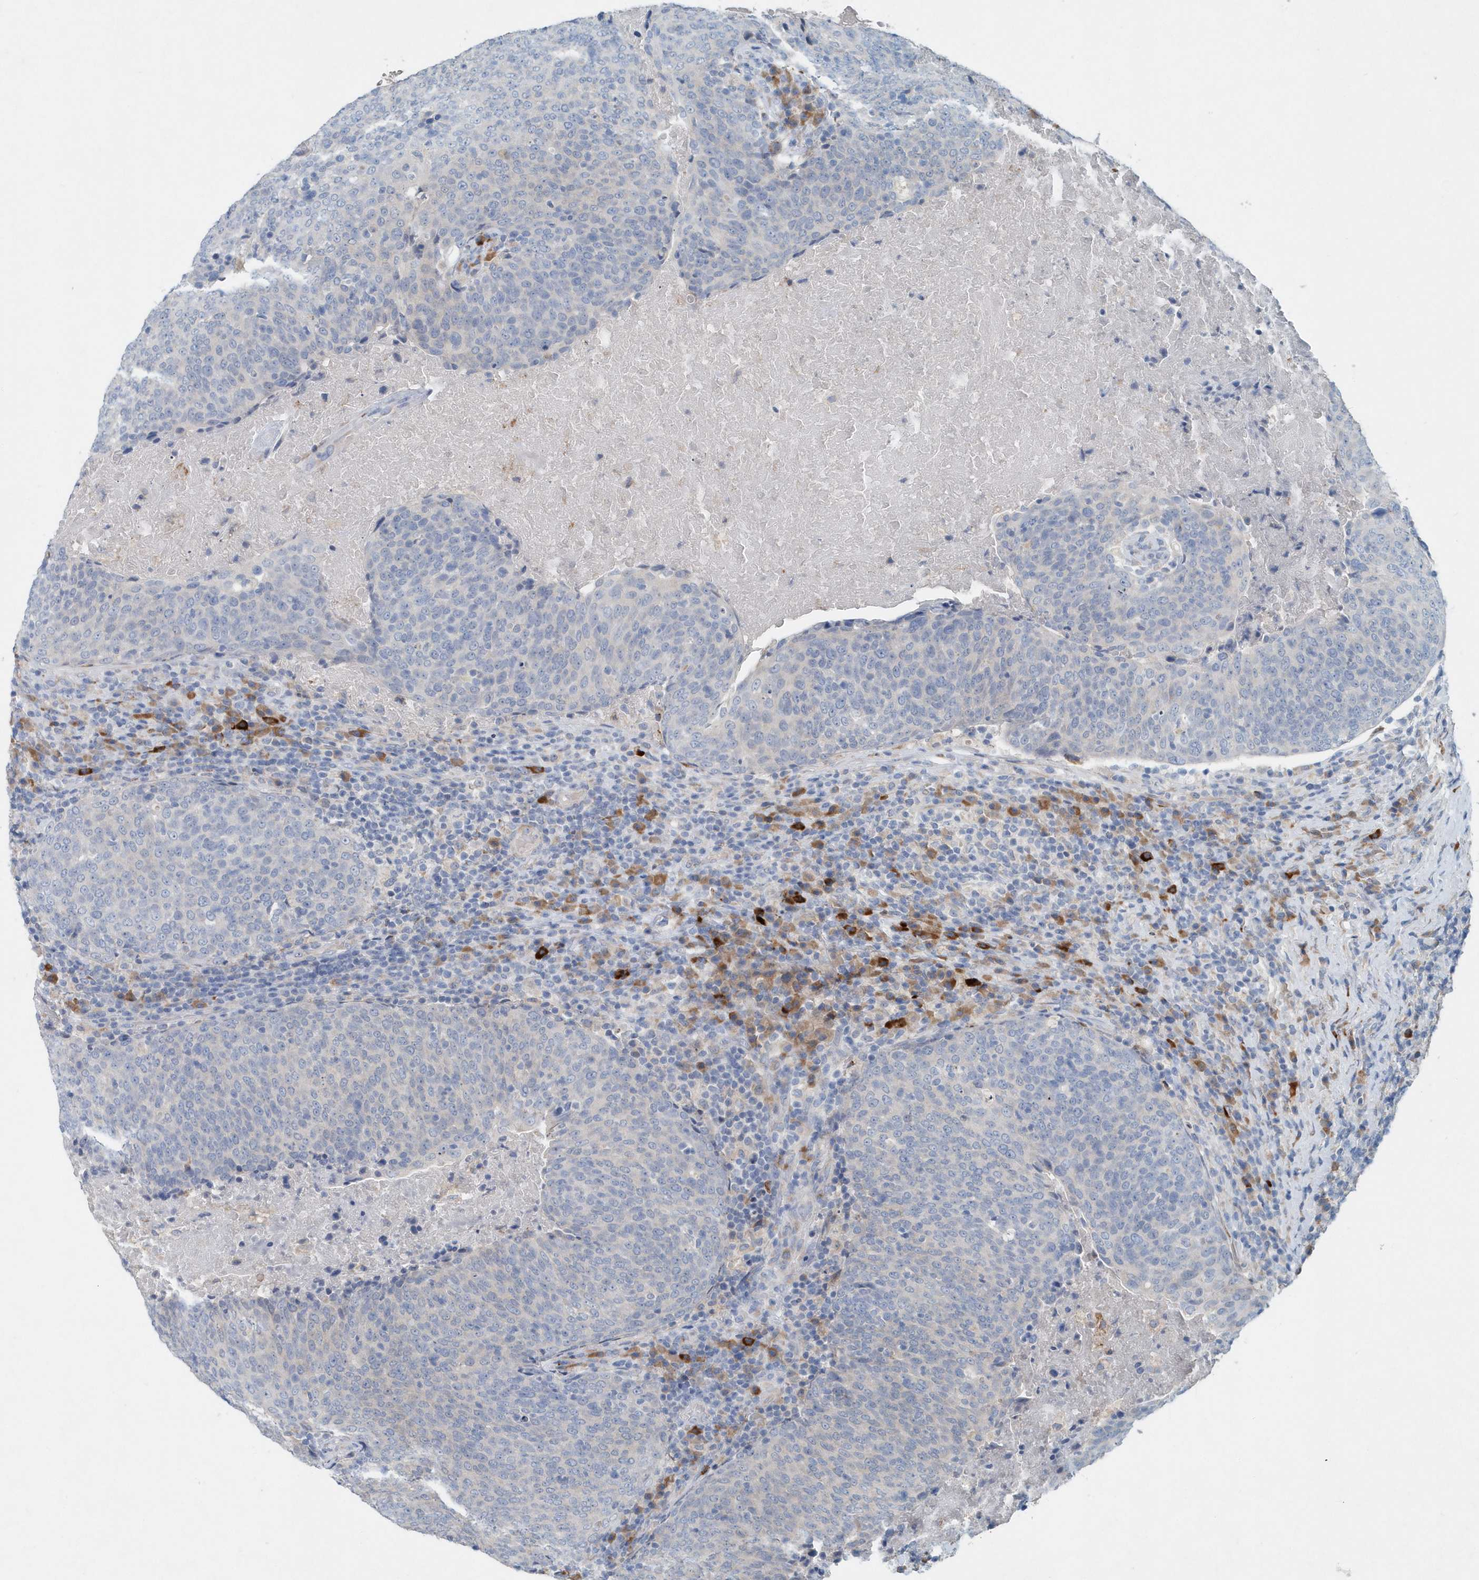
{"staining": {"intensity": "negative", "quantity": "none", "location": "none"}, "tissue": "head and neck cancer", "cell_type": "Tumor cells", "image_type": "cancer", "snomed": [{"axis": "morphology", "description": "Squamous cell carcinoma, NOS"}, {"axis": "morphology", "description": "Squamous cell carcinoma, metastatic, NOS"}, {"axis": "topography", "description": "Lymph node"}, {"axis": "topography", "description": "Head-Neck"}], "caption": "This is a photomicrograph of immunohistochemistry (IHC) staining of head and neck cancer, which shows no expression in tumor cells.", "gene": "PFN2", "patient": {"sex": "male", "age": 62}}